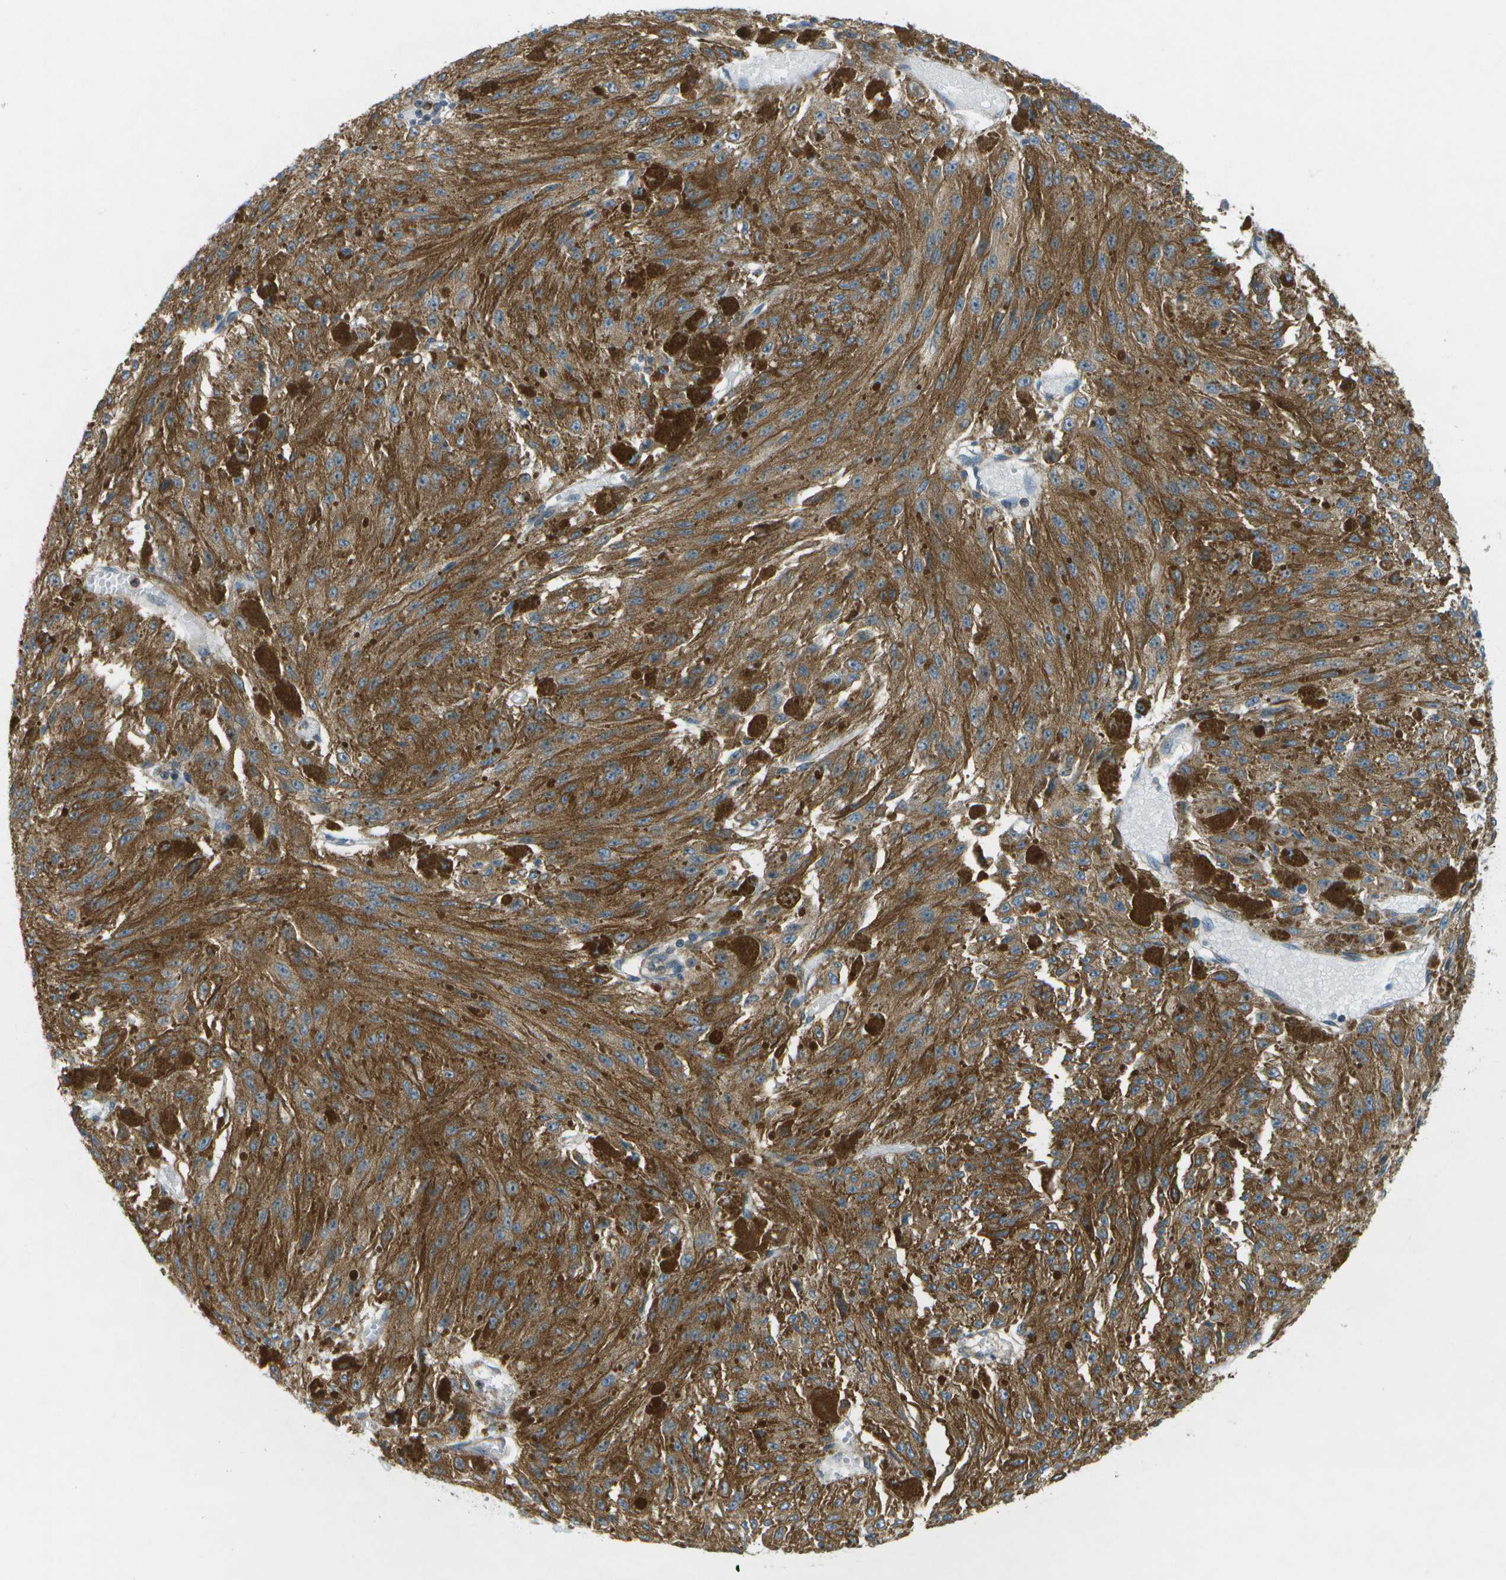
{"staining": {"intensity": "moderate", "quantity": ">75%", "location": "cytoplasmic/membranous"}, "tissue": "melanoma", "cell_type": "Tumor cells", "image_type": "cancer", "snomed": [{"axis": "morphology", "description": "Malignant melanoma, NOS"}, {"axis": "topography", "description": "Other"}], "caption": "Human melanoma stained with a protein marker demonstrates moderate staining in tumor cells.", "gene": "WNK2", "patient": {"sex": "male", "age": 79}}